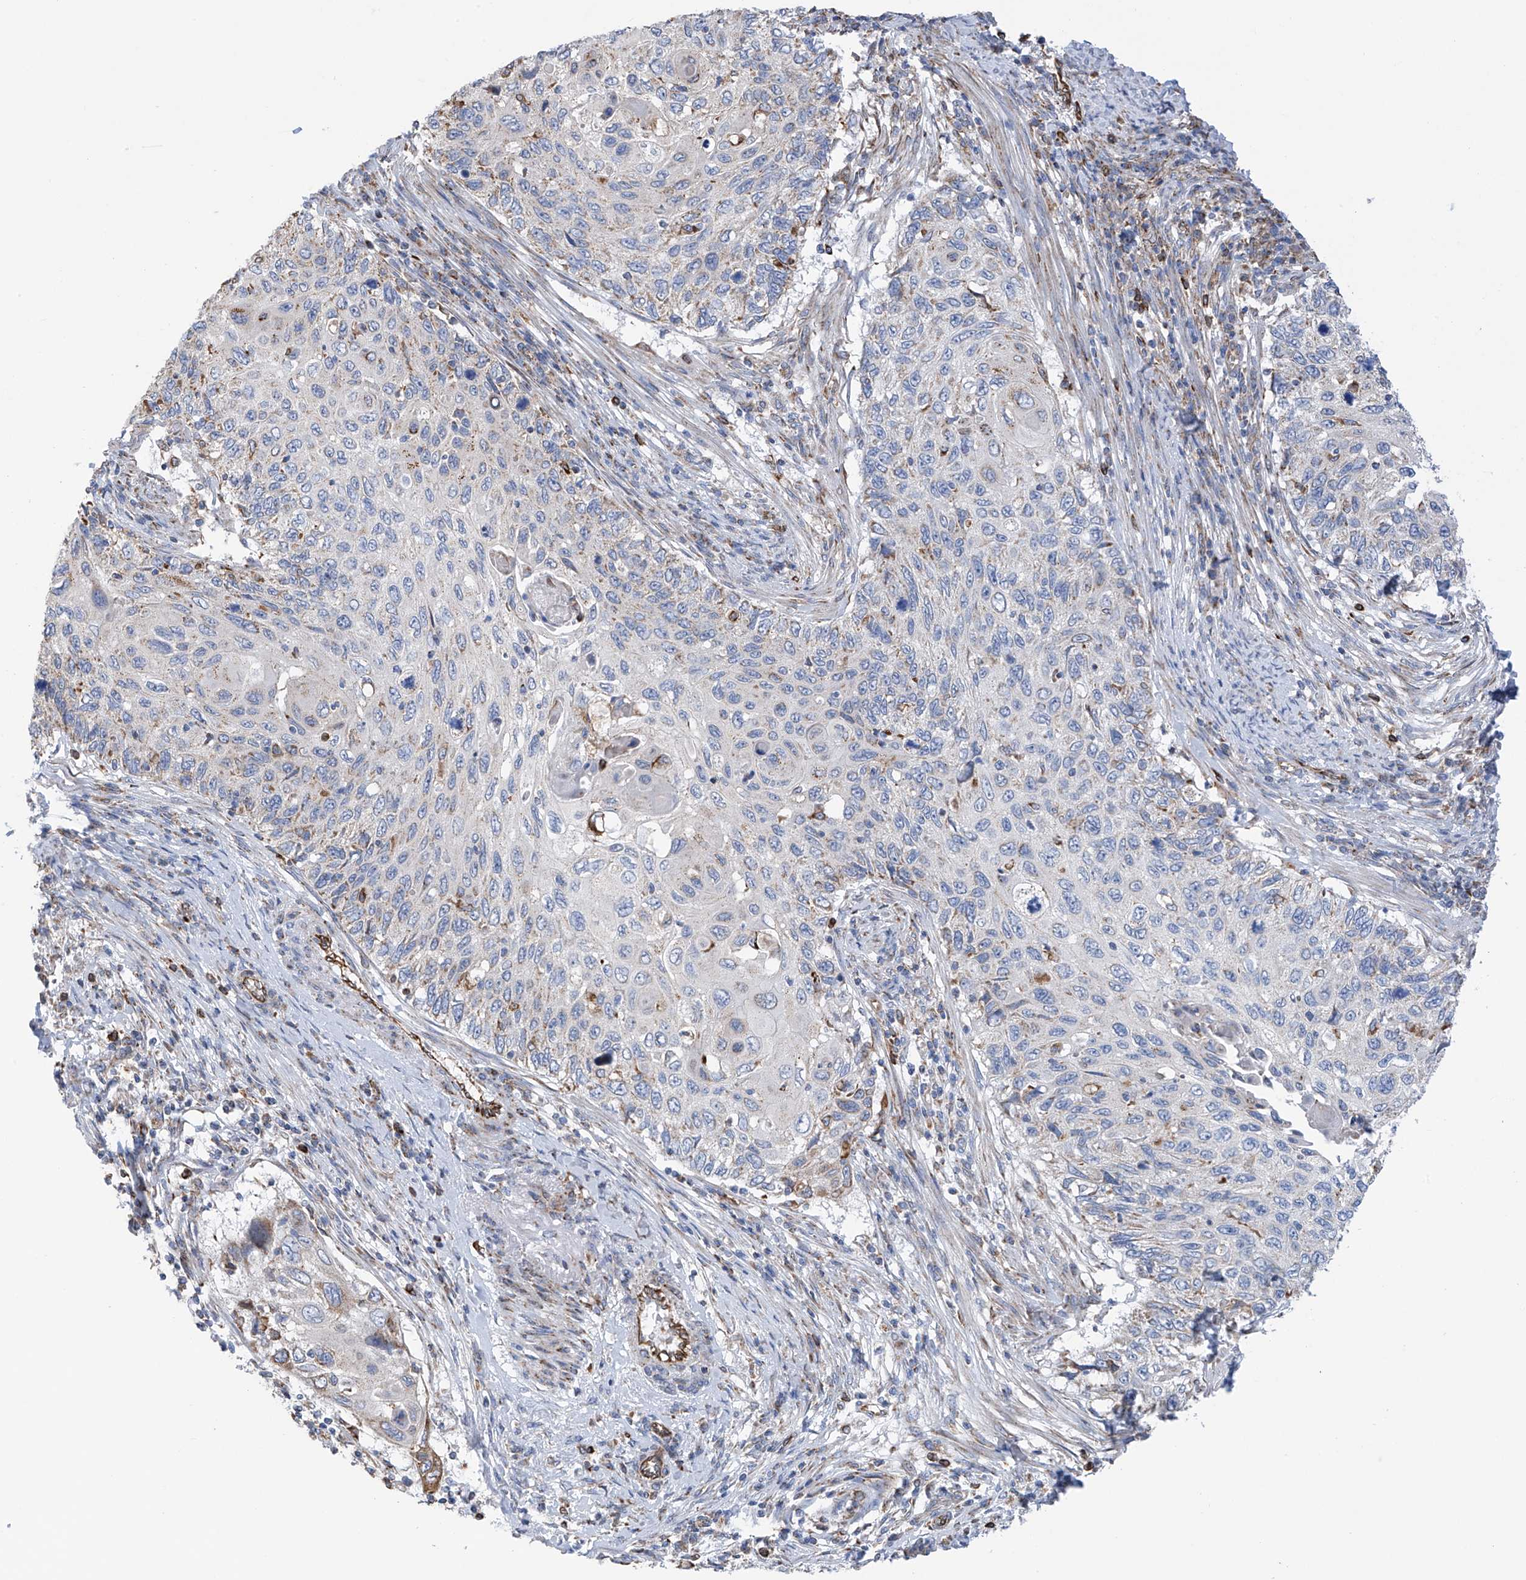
{"staining": {"intensity": "negative", "quantity": "none", "location": "none"}, "tissue": "cervical cancer", "cell_type": "Tumor cells", "image_type": "cancer", "snomed": [{"axis": "morphology", "description": "Squamous cell carcinoma, NOS"}, {"axis": "topography", "description": "Cervix"}], "caption": "A high-resolution micrograph shows immunohistochemistry (IHC) staining of cervical cancer (squamous cell carcinoma), which shows no significant staining in tumor cells.", "gene": "EIF5B", "patient": {"sex": "female", "age": 70}}